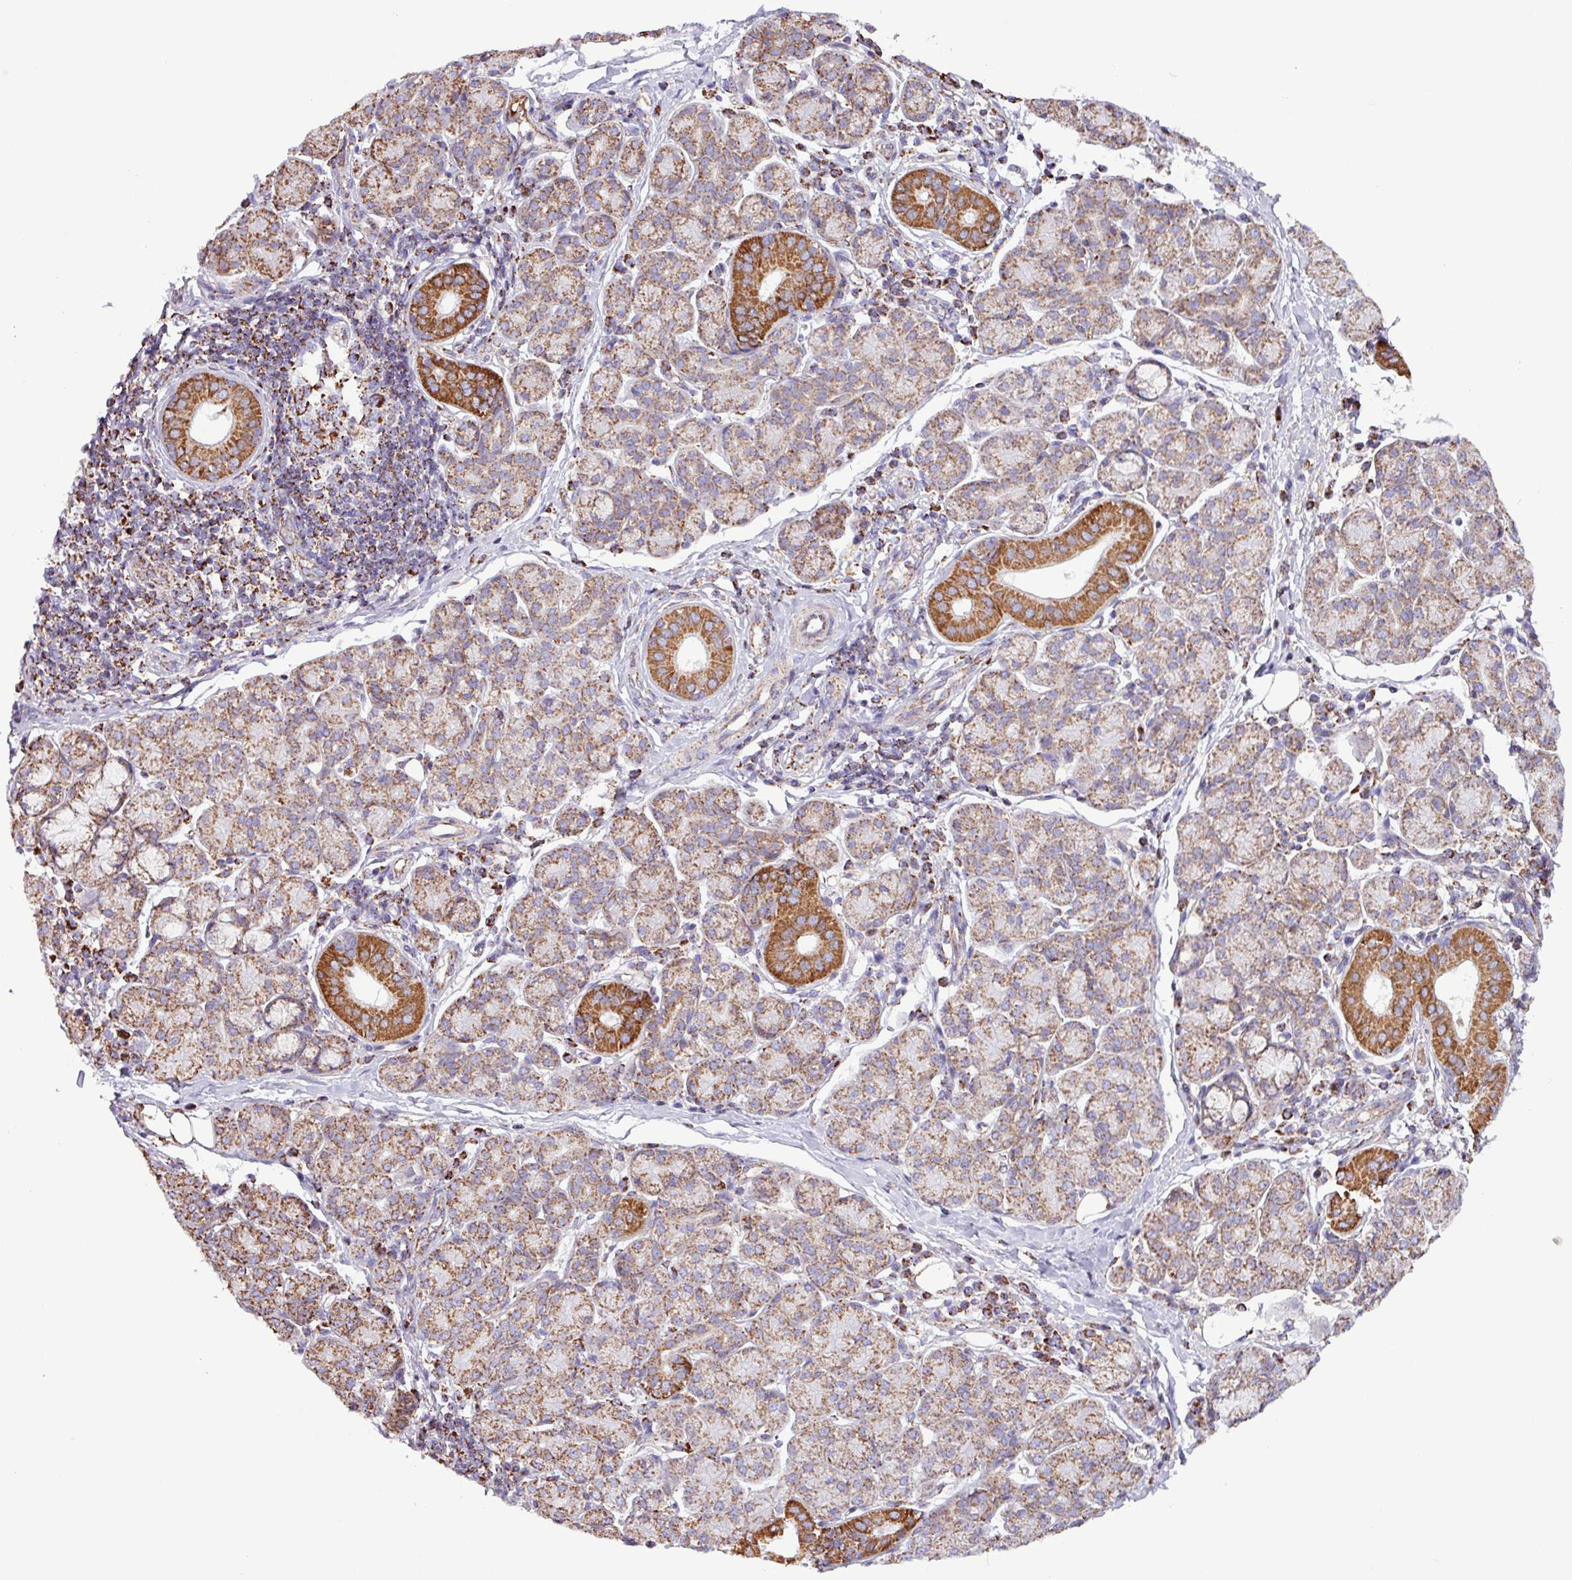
{"staining": {"intensity": "strong", "quantity": "25%-75%", "location": "cytoplasmic/membranous"}, "tissue": "salivary gland", "cell_type": "Glandular cells", "image_type": "normal", "snomed": [{"axis": "morphology", "description": "Normal tissue, NOS"}, {"axis": "morphology", "description": "Inflammation, NOS"}, {"axis": "topography", "description": "Lymph node"}, {"axis": "topography", "description": "Salivary gland"}], "caption": "IHC (DAB) staining of unremarkable salivary gland demonstrates strong cytoplasmic/membranous protein expression in about 25%-75% of glandular cells.", "gene": "RTL3", "patient": {"sex": "male", "age": 3}}